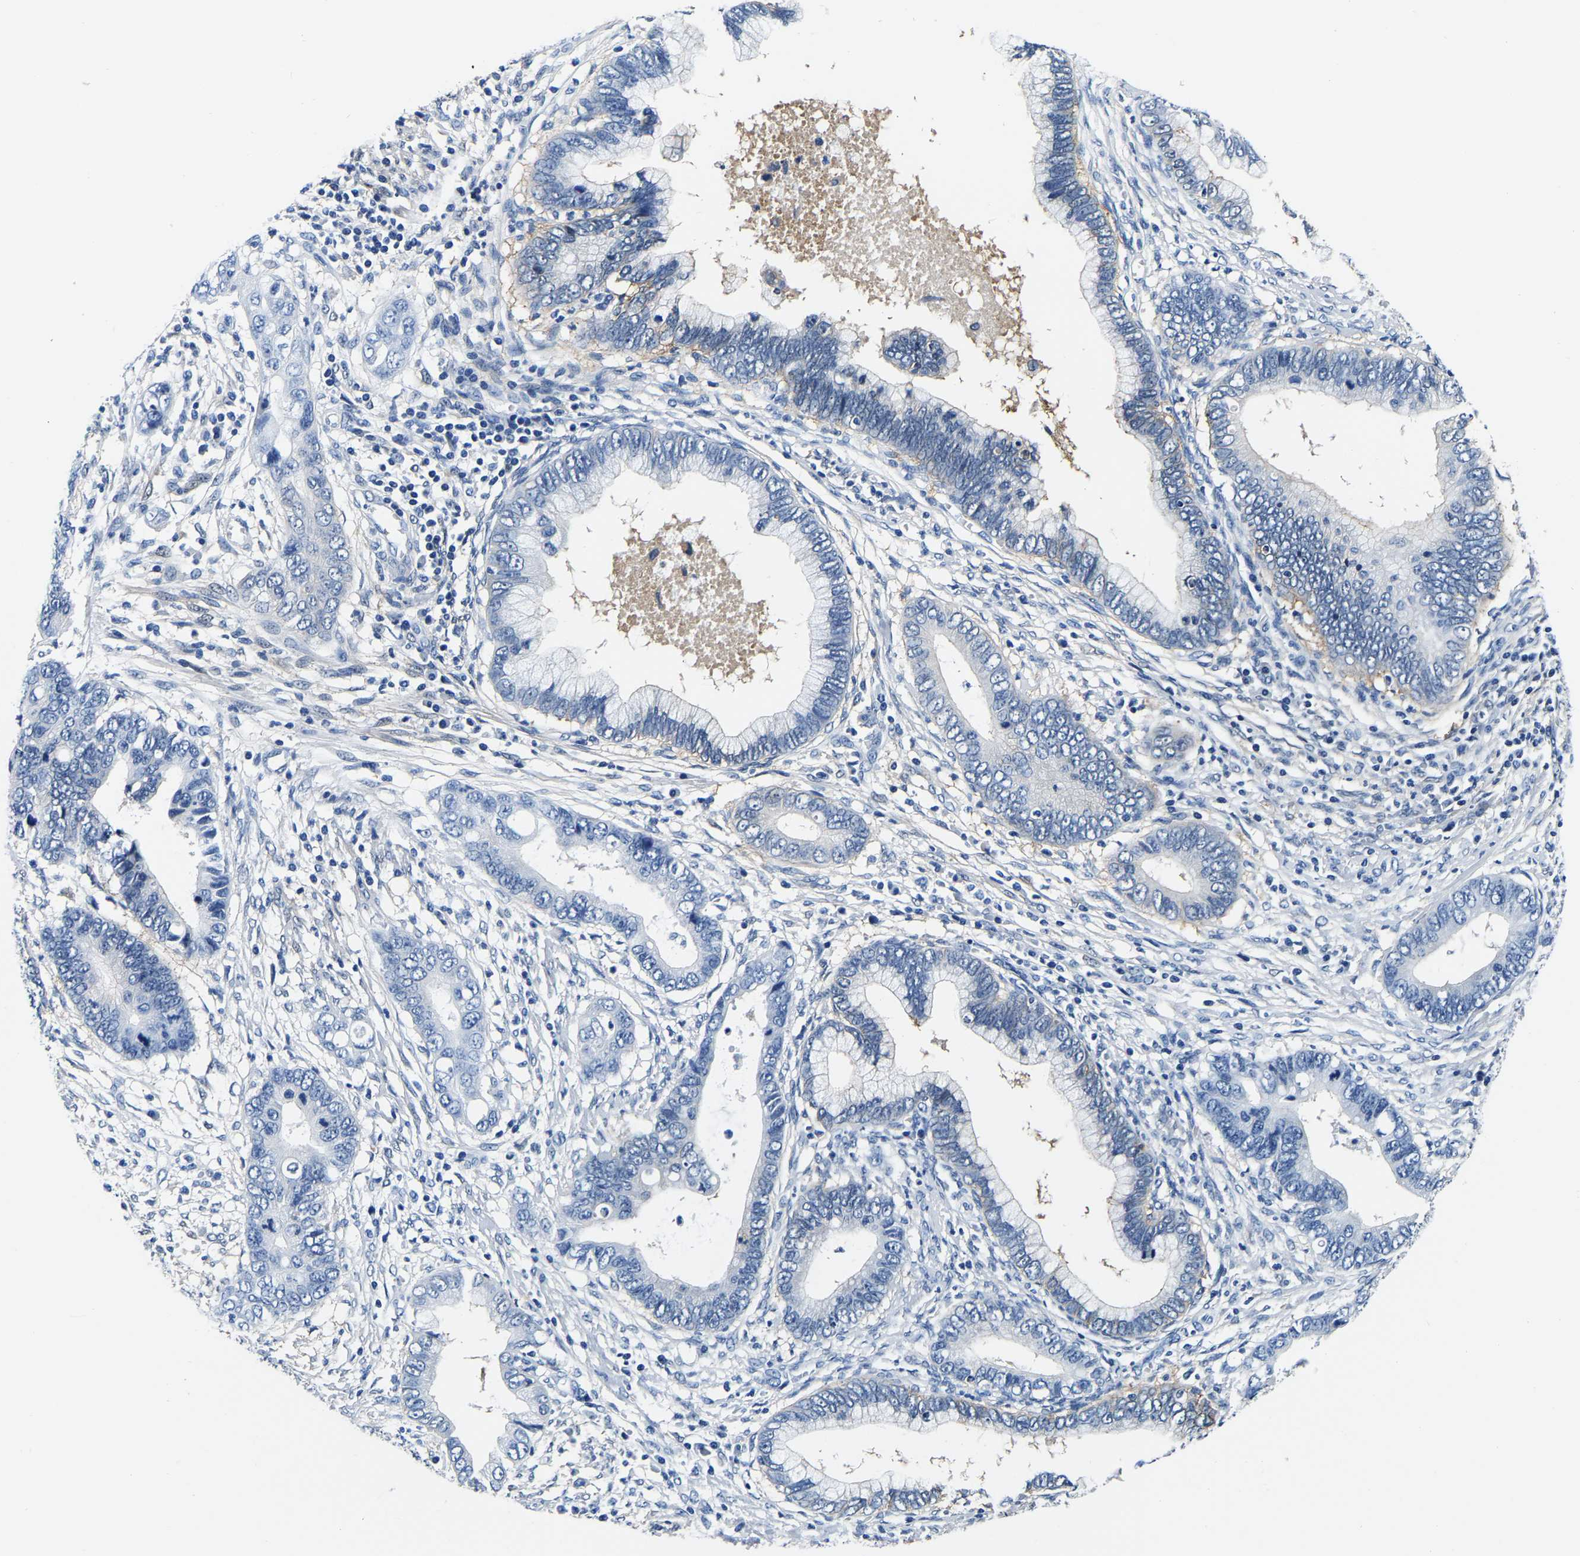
{"staining": {"intensity": "moderate", "quantity": "<25%", "location": "cytoplasmic/membranous"}, "tissue": "cervical cancer", "cell_type": "Tumor cells", "image_type": "cancer", "snomed": [{"axis": "morphology", "description": "Adenocarcinoma, NOS"}, {"axis": "topography", "description": "Cervix"}], "caption": "IHC staining of cervical cancer, which reveals low levels of moderate cytoplasmic/membranous expression in about <25% of tumor cells indicating moderate cytoplasmic/membranous protein staining. The staining was performed using DAB (brown) for protein detection and nuclei were counterstained in hematoxylin (blue).", "gene": "ACO1", "patient": {"sex": "female", "age": 44}}